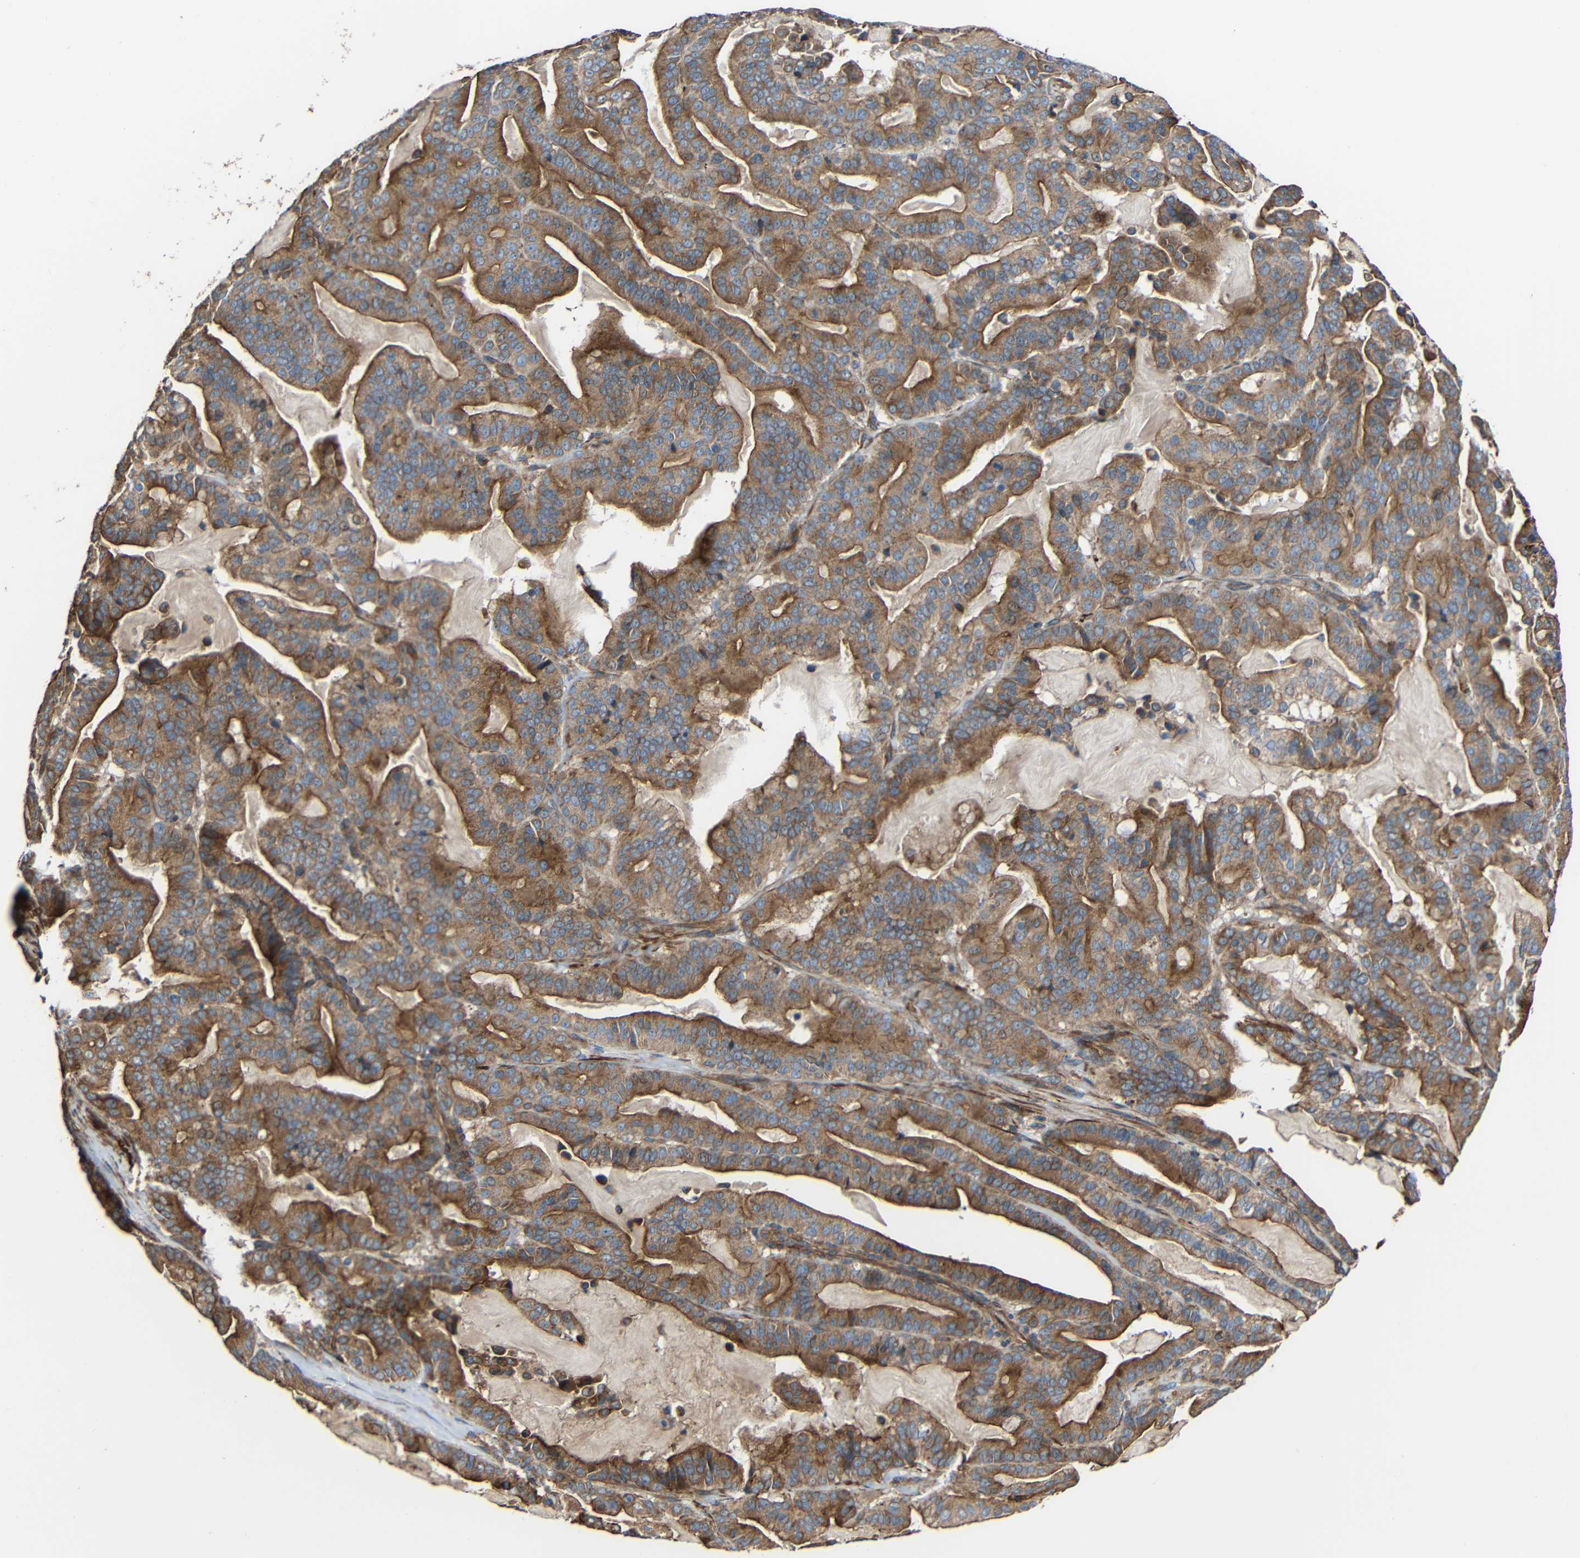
{"staining": {"intensity": "moderate", "quantity": ">75%", "location": "cytoplasmic/membranous"}, "tissue": "pancreatic cancer", "cell_type": "Tumor cells", "image_type": "cancer", "snomed": [{"axis": "morphology", "description": "Adenocarcinoma, NOS"}, {"axis": "topography", "description": "Pancreas"}], "caption": "DAB immunohistochemical staining of pancreatic adenocarcinoma exhibits moderate cytoplasmic/membranous protein staining in about >75% of tumor cells.", "gene": "RHOT2", "patient": {"sex": "male", "age": 63}}